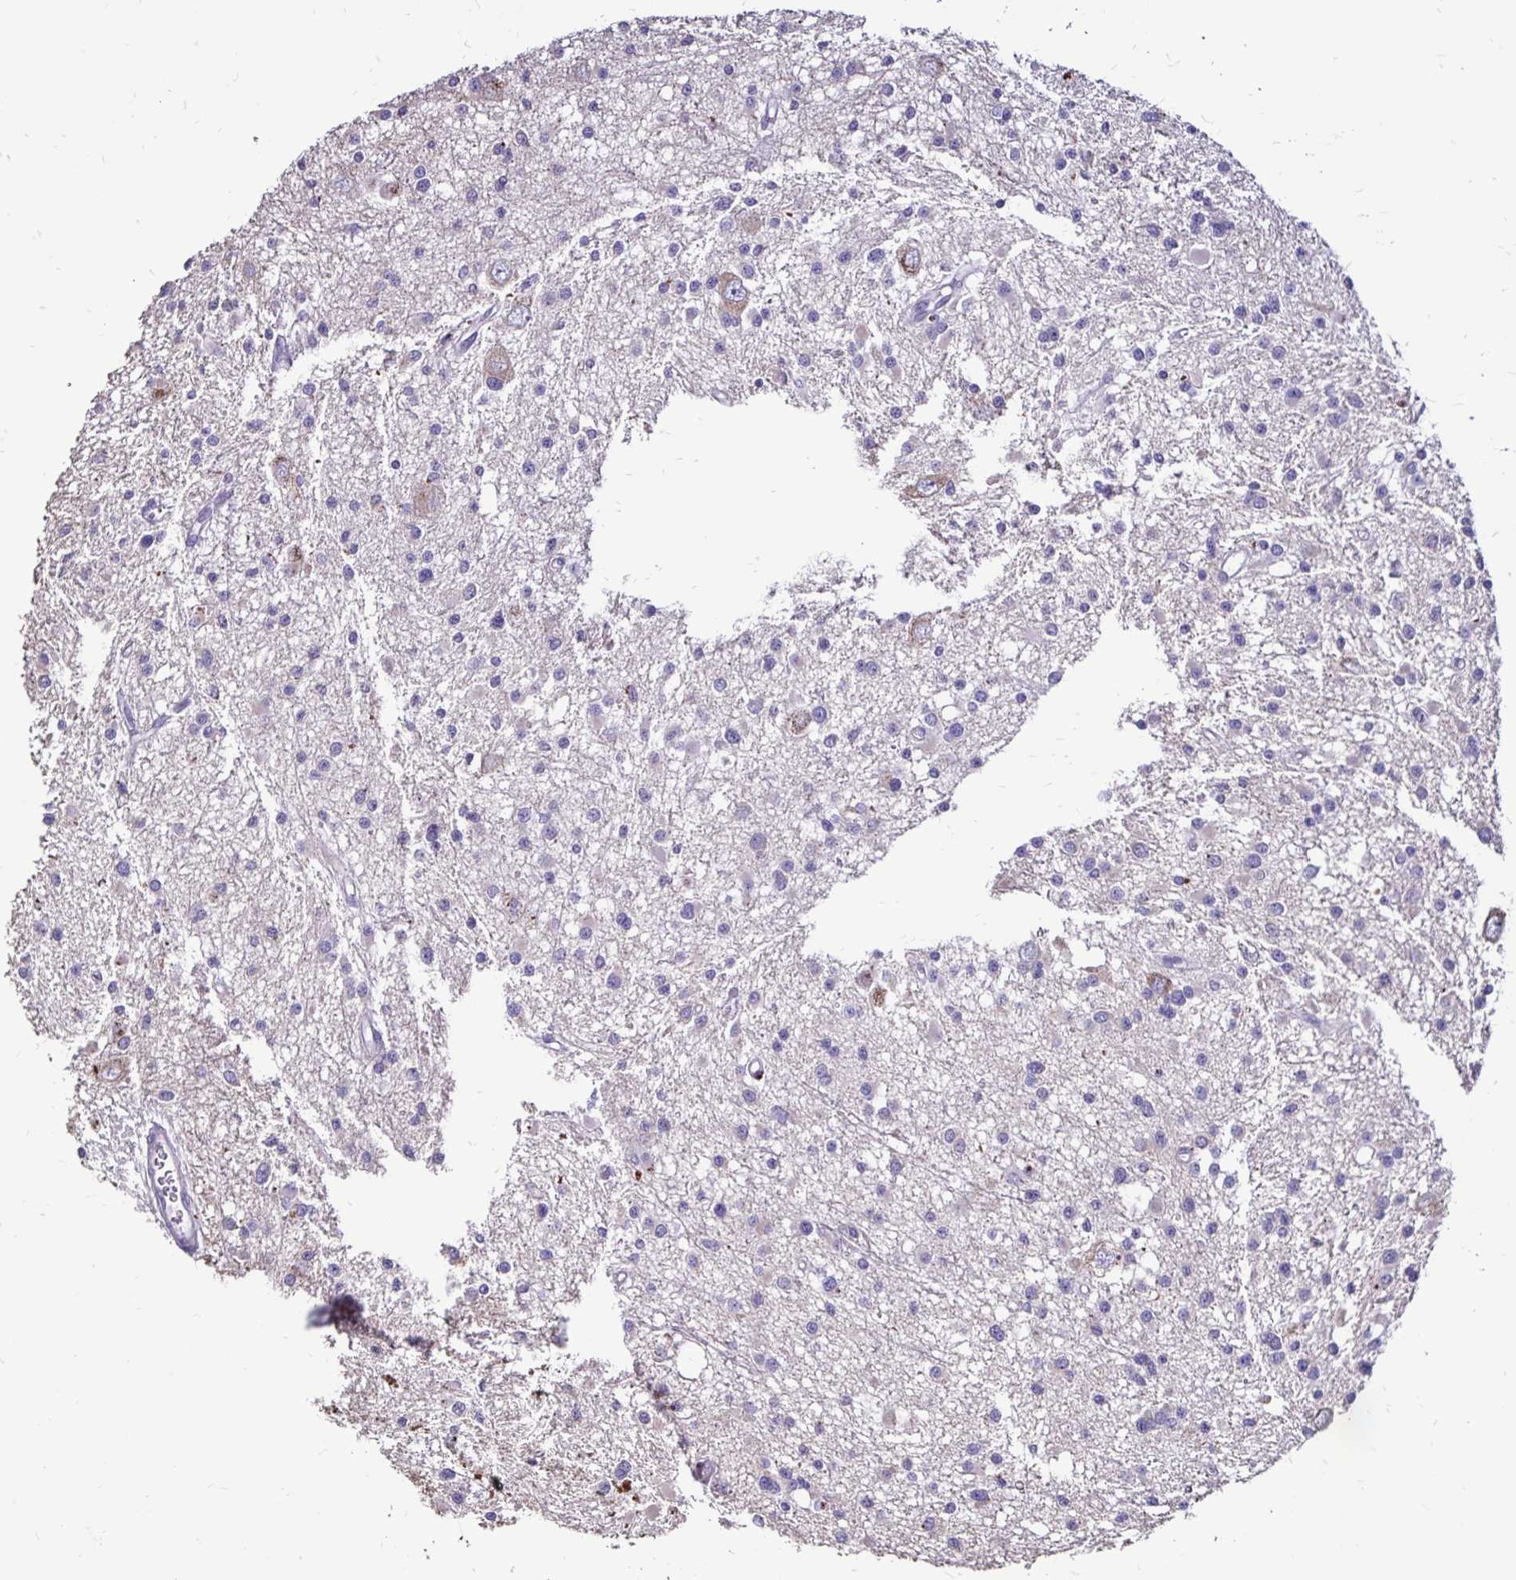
{"staining": {"intensity": "negative", "quantity": "none", "location": "none"}, "tissue": "glioma", "cell_type": "Tumor cells", "image_type": "cancer", "snomed": [{"axis": "morphology", "description": "Glioma, malignant, High grade"}, {"axis": "topography", "description": "Brain"}], "caption": "A high-resolution micrograph shows IHC staining of malignant glioma (high-grade), which demonstrates no significant expression in tumor cells.", "gene": "EVPL", "patient": {"sex": "male", "age": 54}}